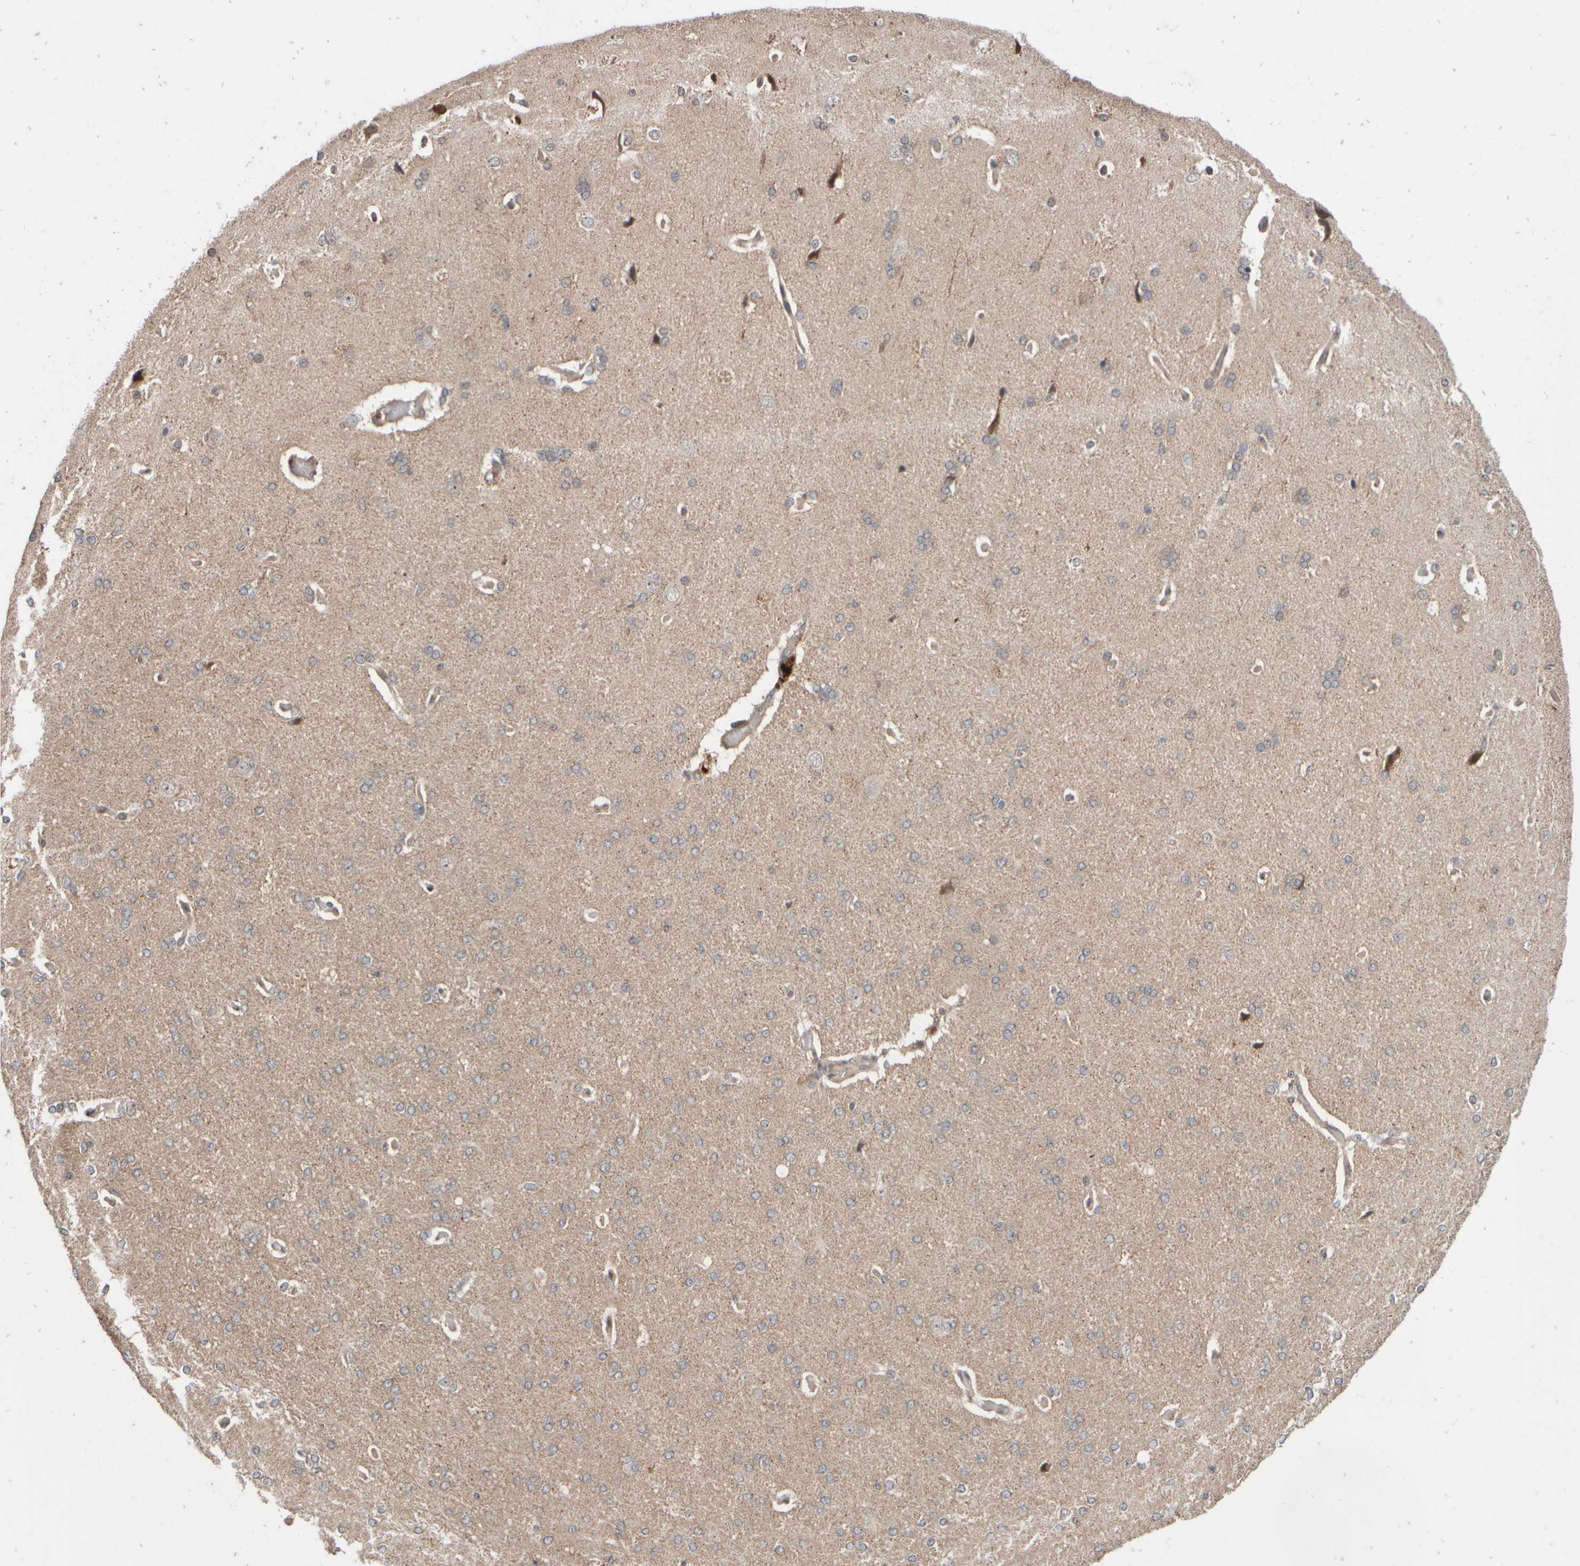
{"staining": {"intensity": "negative", "quantity": "none", "location": "none"}, "tissue": "cerebral cortex", "cell_type": "Endothelial cells", "image_type": "normal", "snomed": [{"axis": "morphology", "description": "Normal tissue, NOS"}, {"axis": "topography", "description": "Cerebral cortex"}], "caption": "Immunohistochemical staining of unremarkable cerebral cortex shows no significant positivity in endothelial cells. (DAB immunohistochemistry (IHC) visualized using brightfield microscopy, high magnification).", "gene": "ABHD11", "patient": {"sex": "male", "age": 62}}